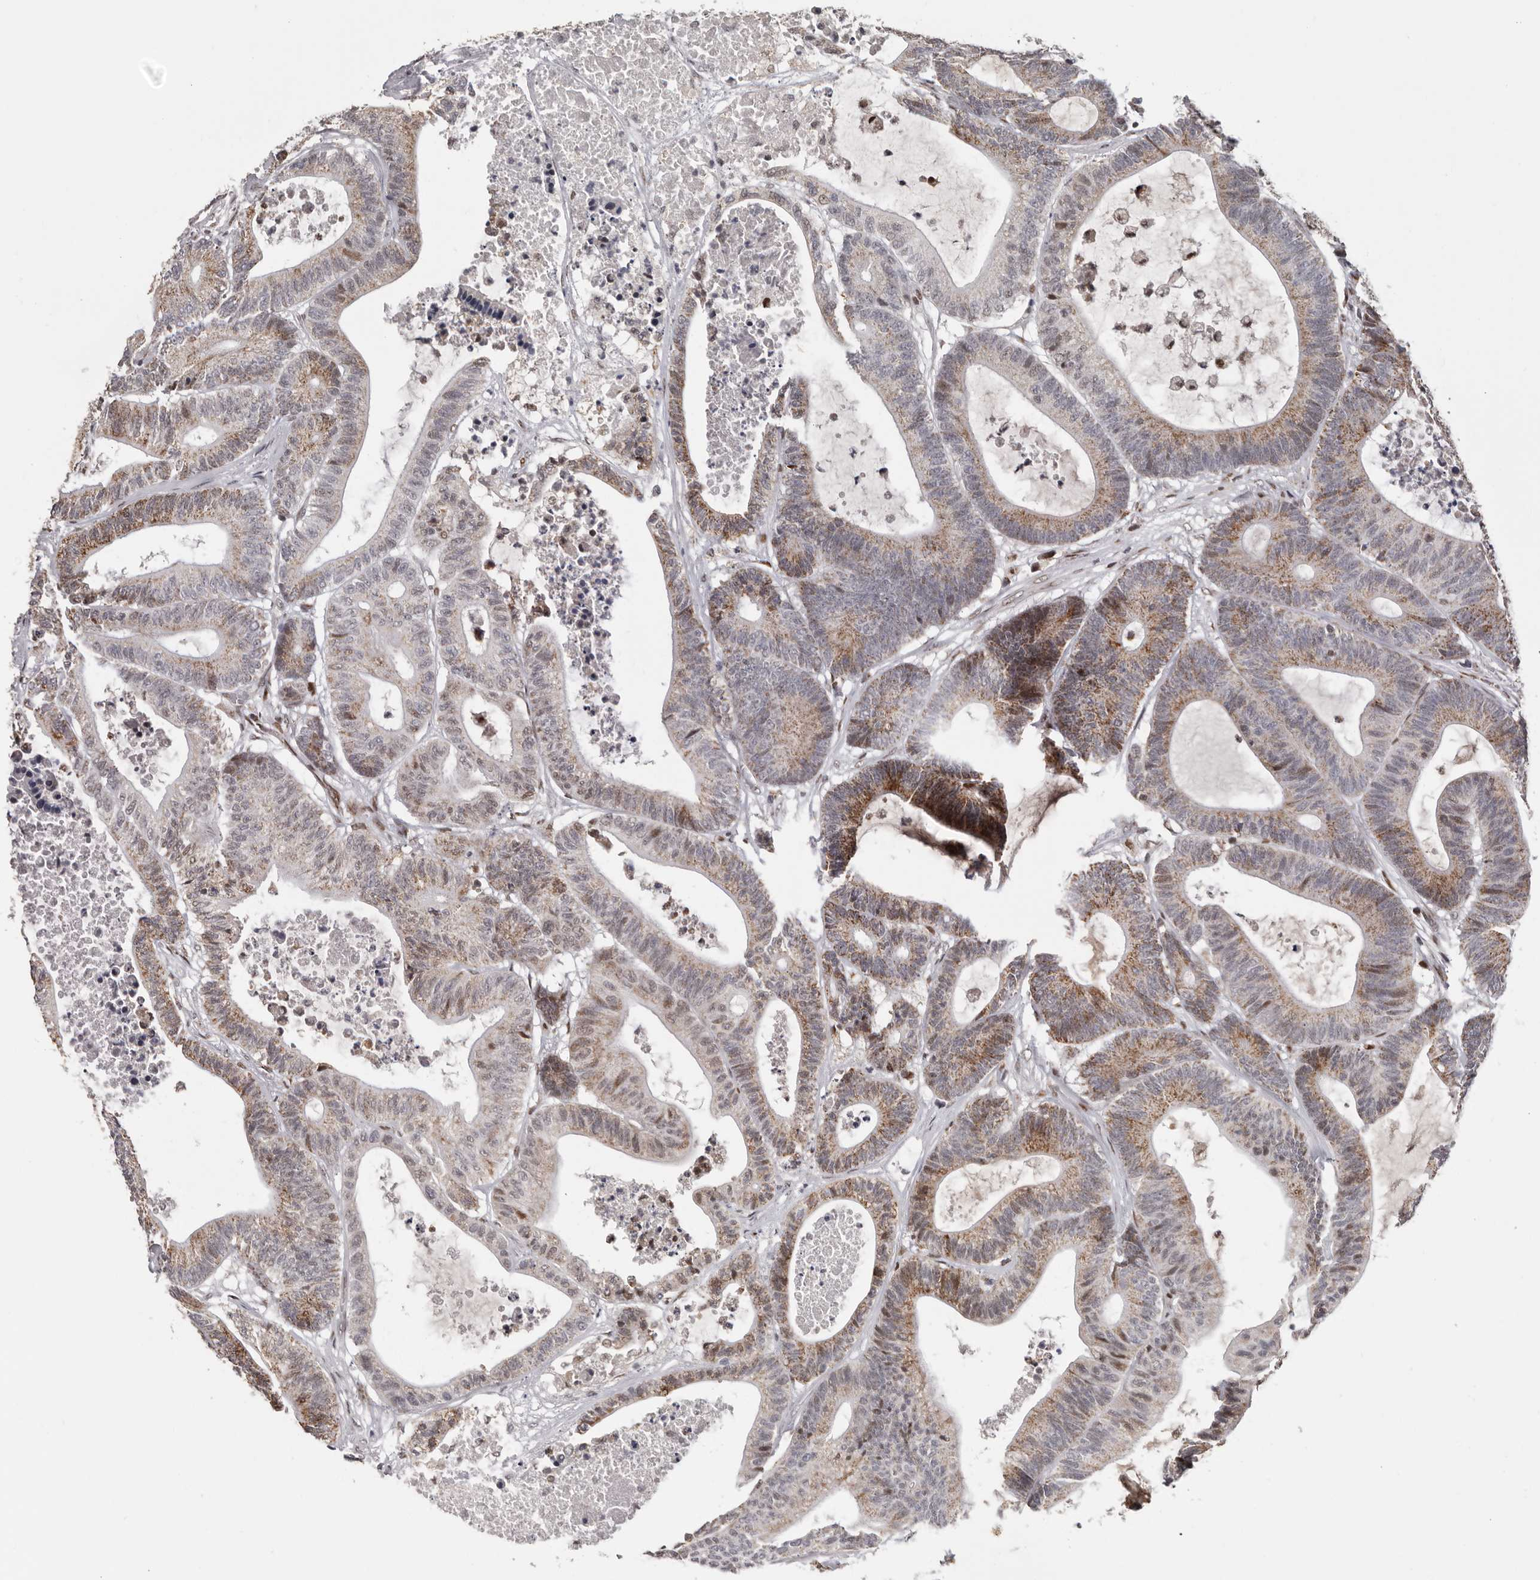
{"staining": {"intensity": "moderate", "quantity": ">75%", "location": "cytoplasmic/membranous,nuclear"}, "tissue": "colorectal cancer", "cell_type": "Tumor cells", "image_type": "cancer", "snomed": [{"axis": "morphology", "description": "Adenocarcinoma, NOS"}, {"axis": "topography", "description": "Colon"}], "caption": "Immunohistochemistry of human colorectal cancer (adenocarcinoma) demonstrates medium levels of moderate cytoplasmic/membranous and nuclear positivity in approximately >75% of tumor cells.", "gene": "C17orf99", "patient": {"sex": "female", "age": 84}}